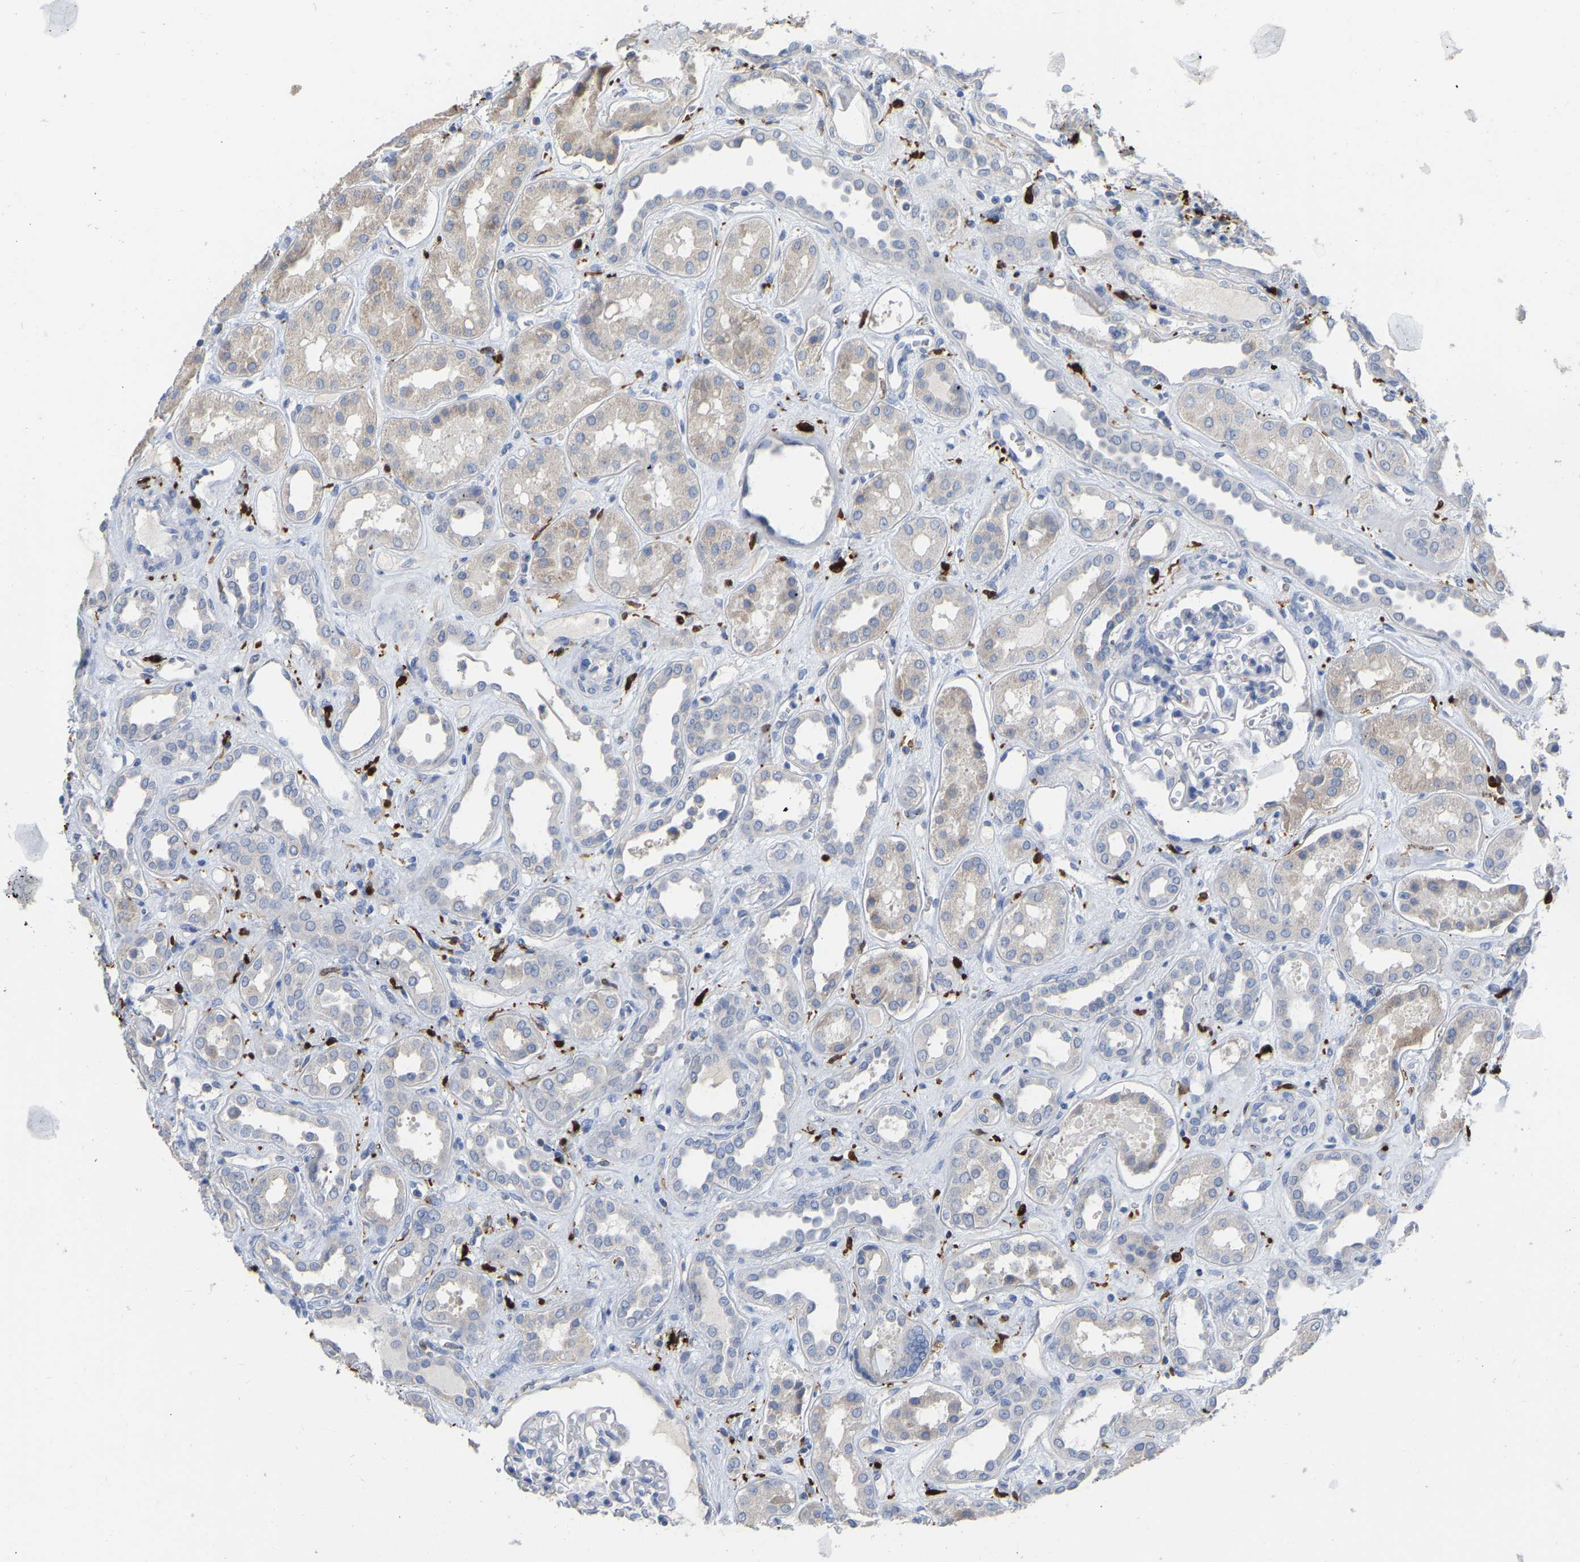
{"staining": {"intensity": "negative", "quantity": "none", "location": "none"}, "tissue": "kidney", "cell_type": "Cells in glomeruli", "image_type": "normal", "snomed": [{"axis": "morphology", "description": "Normal tissue, NOS"}, {"axis": "topography", "description": "Kidney"}], "caption": "This is a micrograph of immunohistochemistry (IHC) staining of normal kidney, which shows no positivity in cells in glomeruli. (Brightfield microscopy of DAB immunohistochemistry at high magnification).", "gene": "ULBP2", "patient": {"sex": "male", "age": 59}}